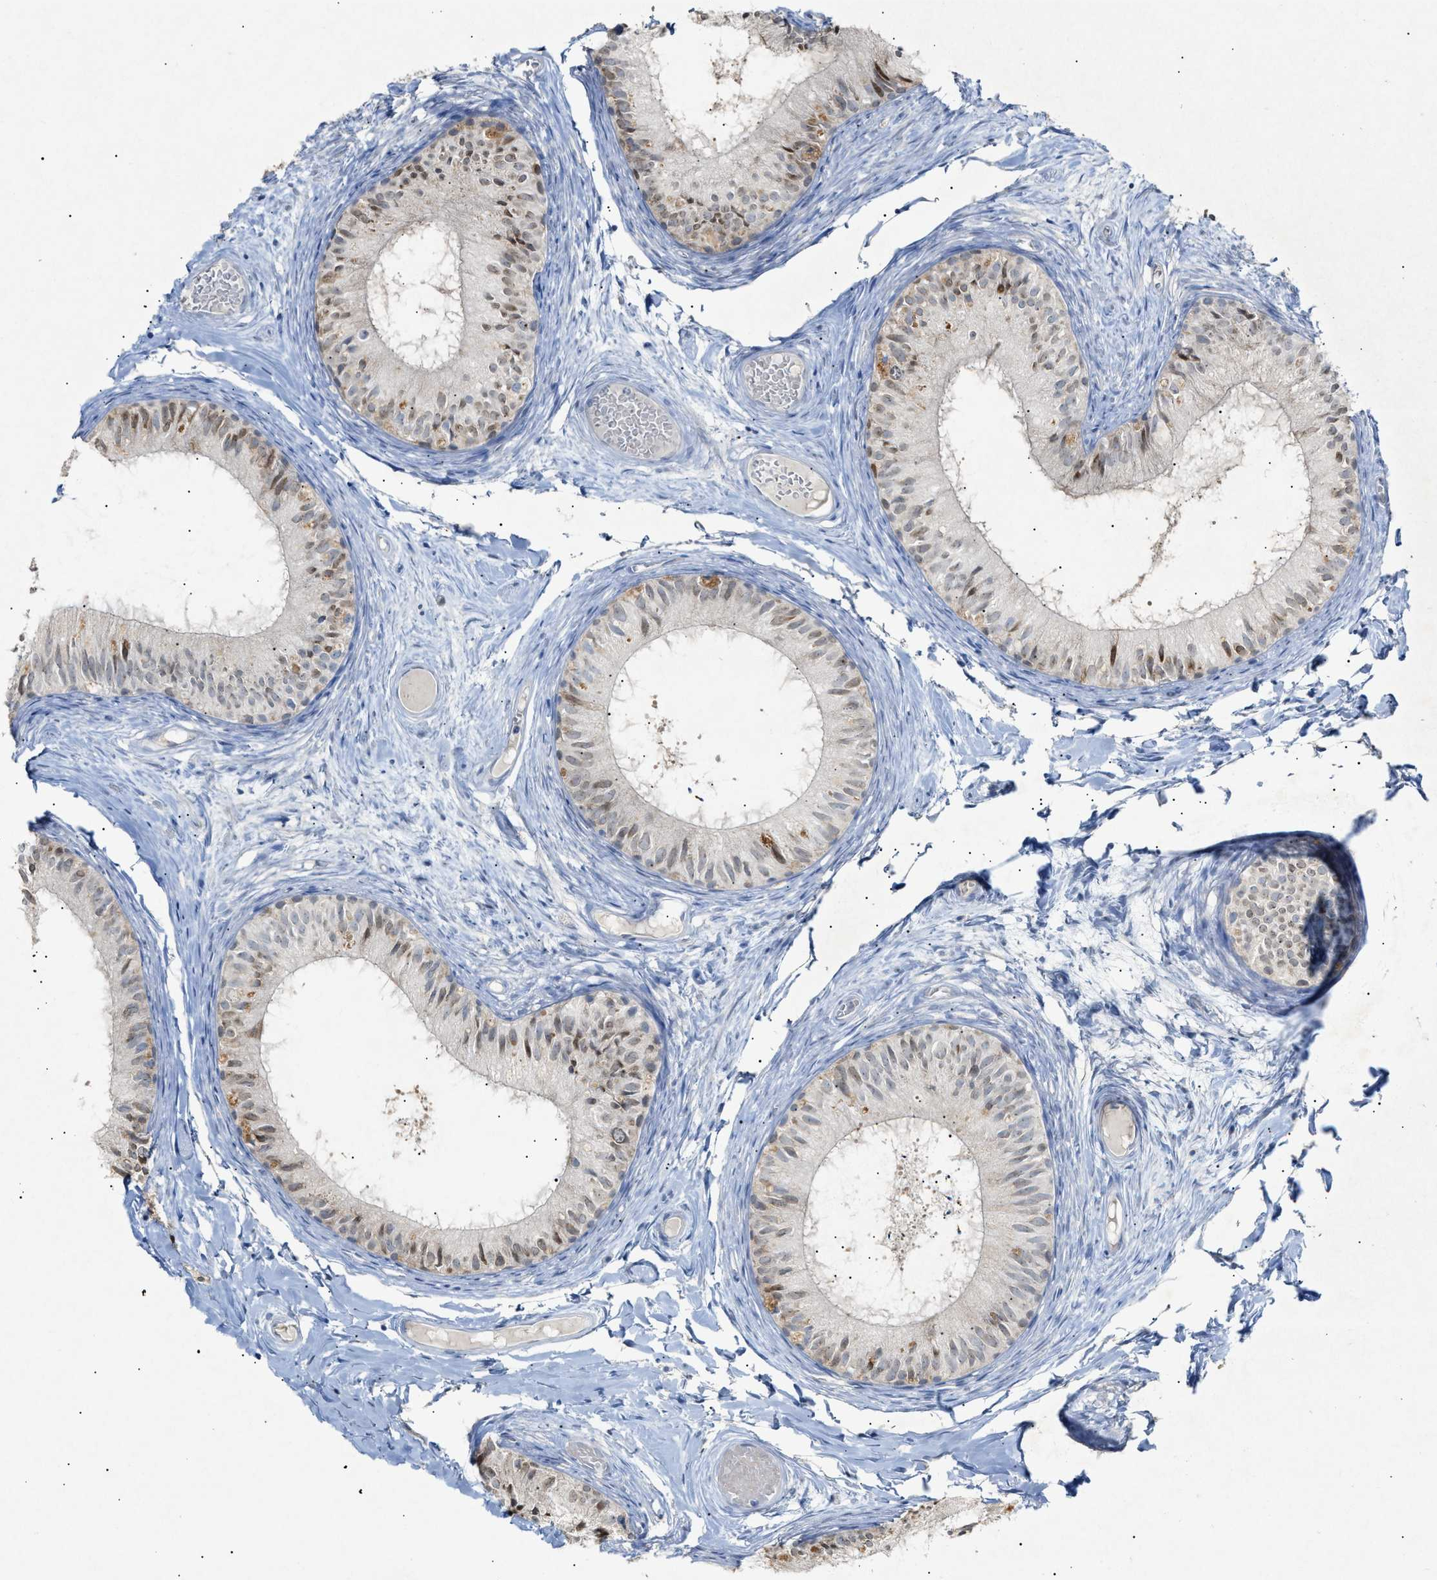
{"staining": {"intensity": "moderate", "quantity": ">75%", "location": "cytoplasmic/membranous,nuclear"}, "tissue": "epididymis", "cell_type": "Glandular cells", "image_type": "normal", "snomed": [{"axis": "morphology", "description": "Normal tissue, NOS"}, {"axis": "topography", "description": "Epididymis"}], "caption": "Moderate cytoplasmic/membranous,nuclear protein staining is identified in approximately >75% of glandular cells in epididymis.", "gene": "SLC25A31", "patient": {"sex": "male", "age": 46}}